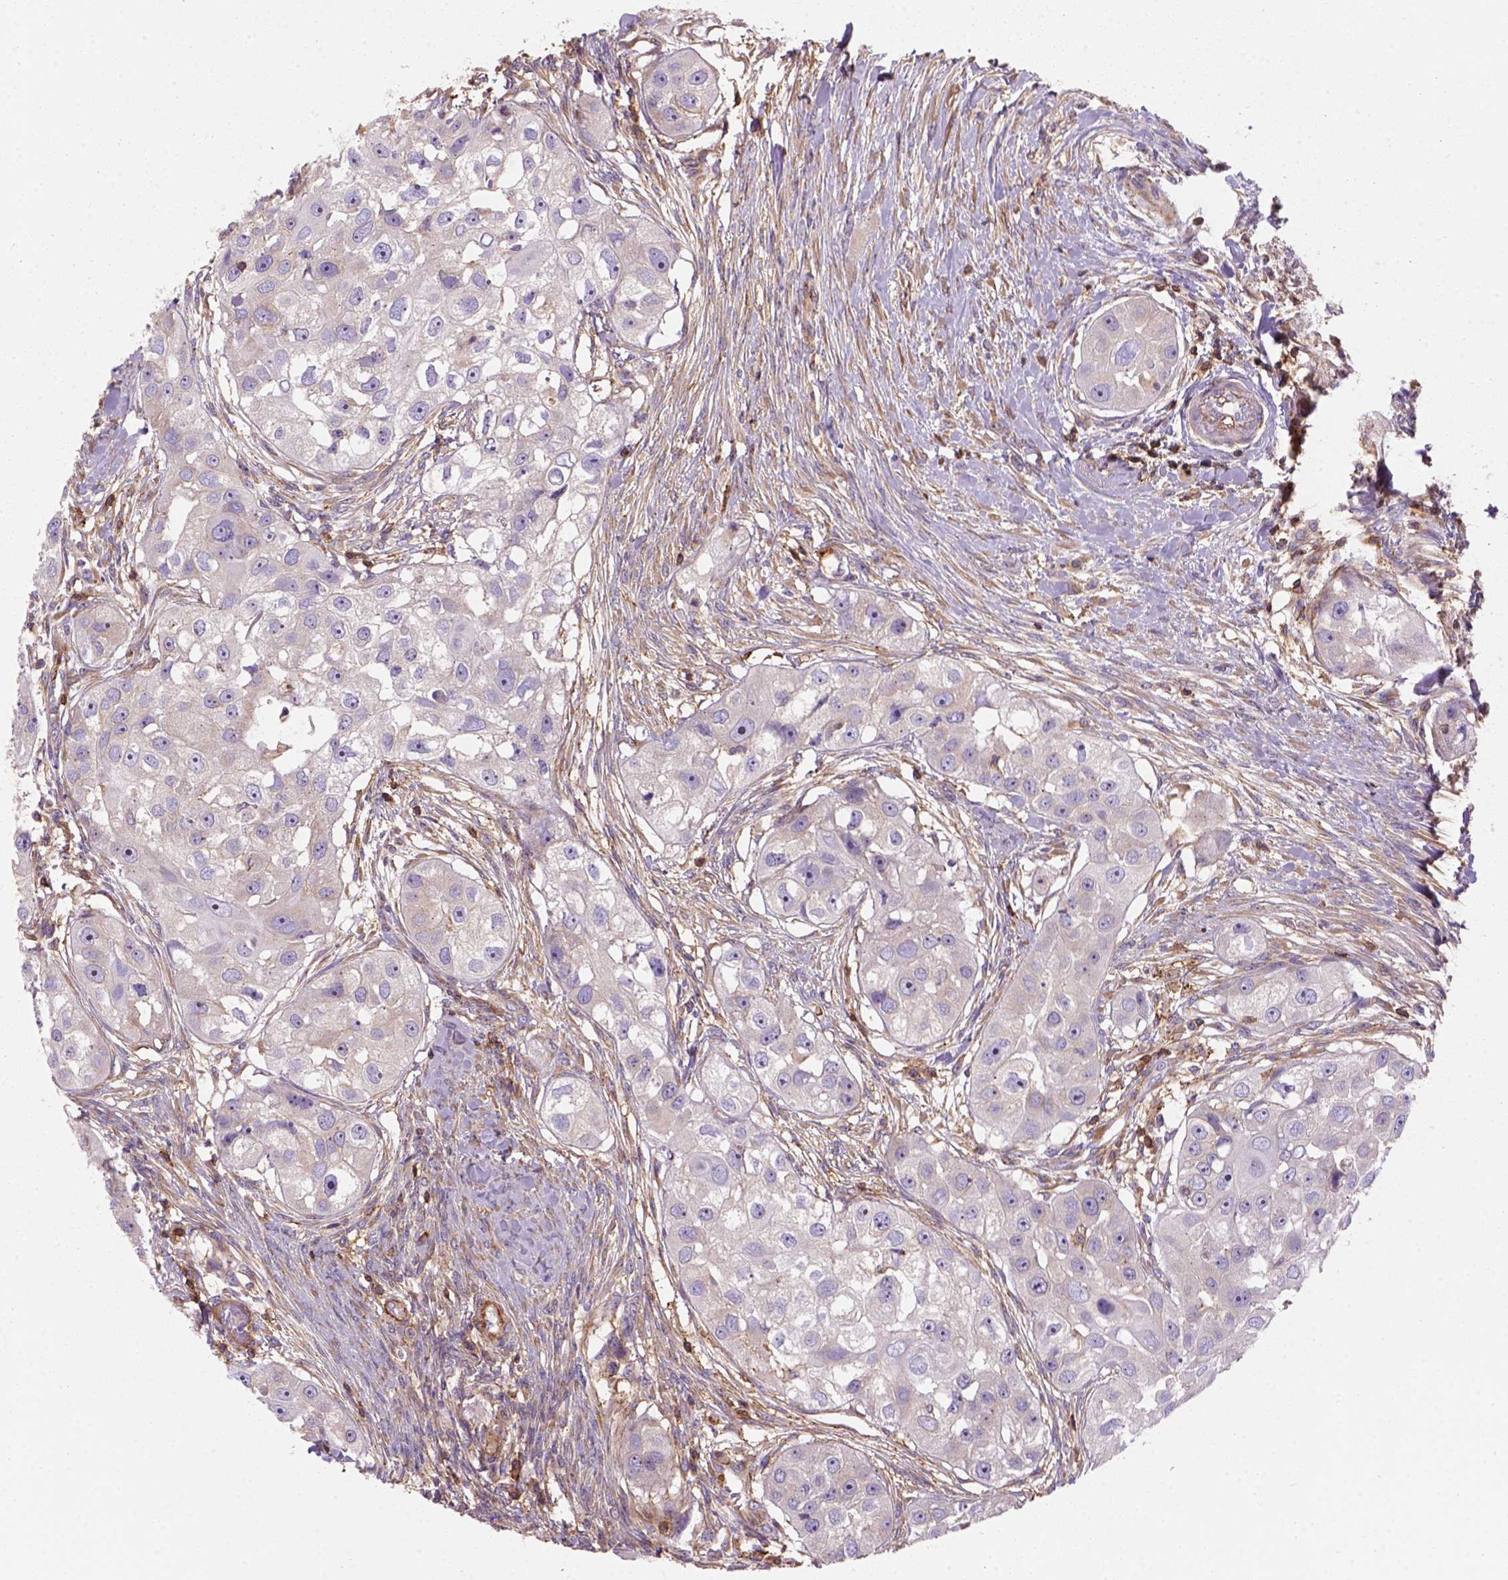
{"staining": {"intensity": "negative", "quantity": "none", "location": "none"}, "tissue": "head and neck cancer", "cell_type": "Tumor cells", "image_type": "cancer", "snomed": [{"axis": "morphology", "description": "Squamous cell carcinoma, NOS"}, {"axis": "topography", "description": "Head-Neck"}], "caption": "DAB immunohistochemical staining of human head and neck cancer (squamous cell carcinoma) demonstrates no significant staining in tumor cells.", "gene": "GPRC5D", "patient": {"sex": "male", "age": 51}}